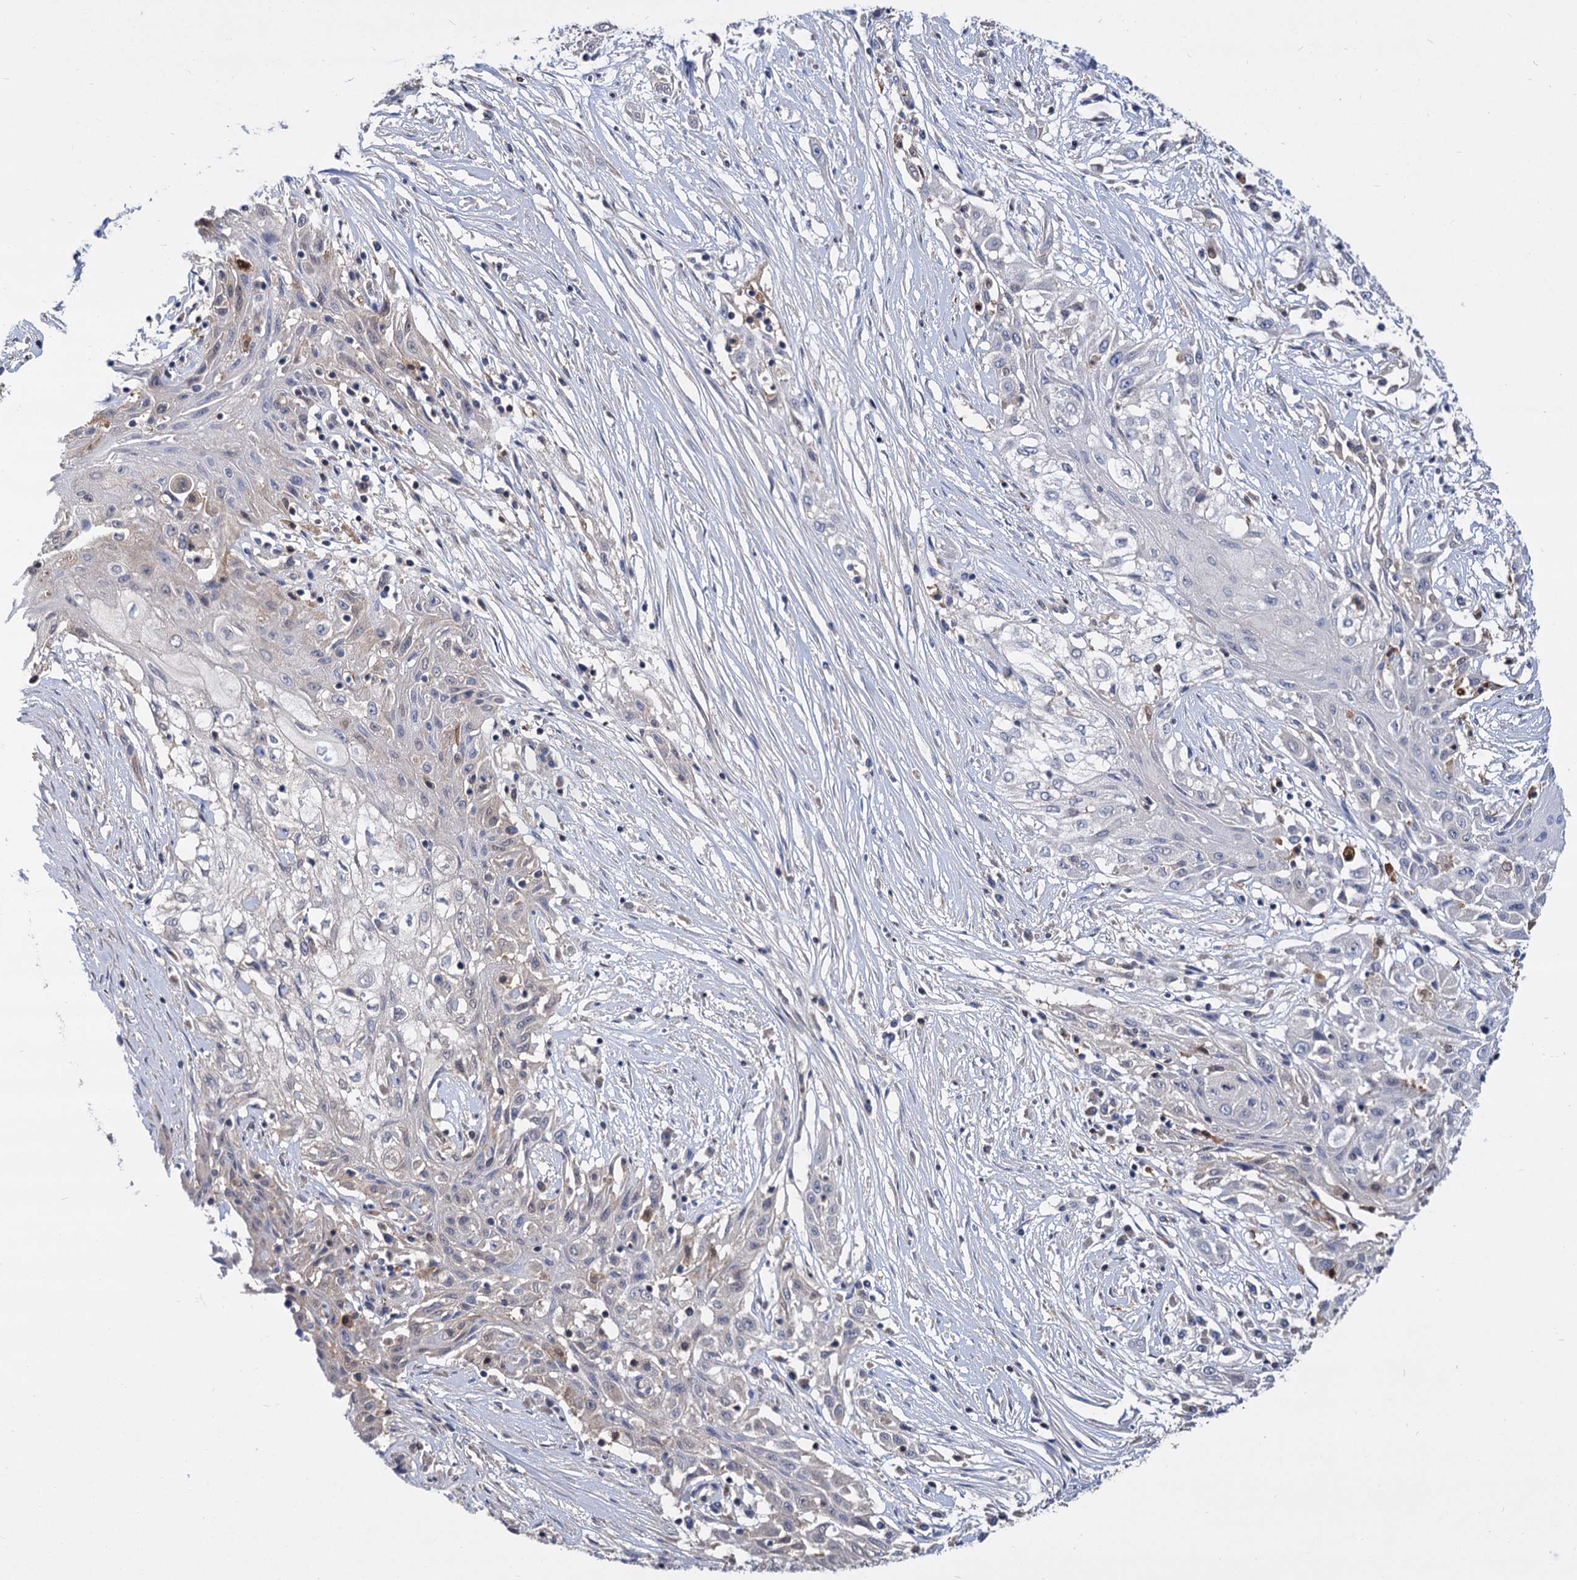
{"staining": {"intensity": "negative", "quantity": "none", "location": "none"}, "tissue": "skin cancer", "cell_type": "Tumor cells", "image_type": "cancer", "snomed": [{"axis": "morphology", "description": "Squamous cell carcinoma, NOS"}, {"axis": "morphology", "description": "Squamous cell carcinoma, metastatic, NOS"}, {"axis": "topography", "description": "Skin"}, {"axis": "topography", "description": "Lymph node"}], "caption": "Tumor cells show no significant positivity in skin cancer.", "gene": "GCLC", "patient": {"sex": "male", "age": 75}}